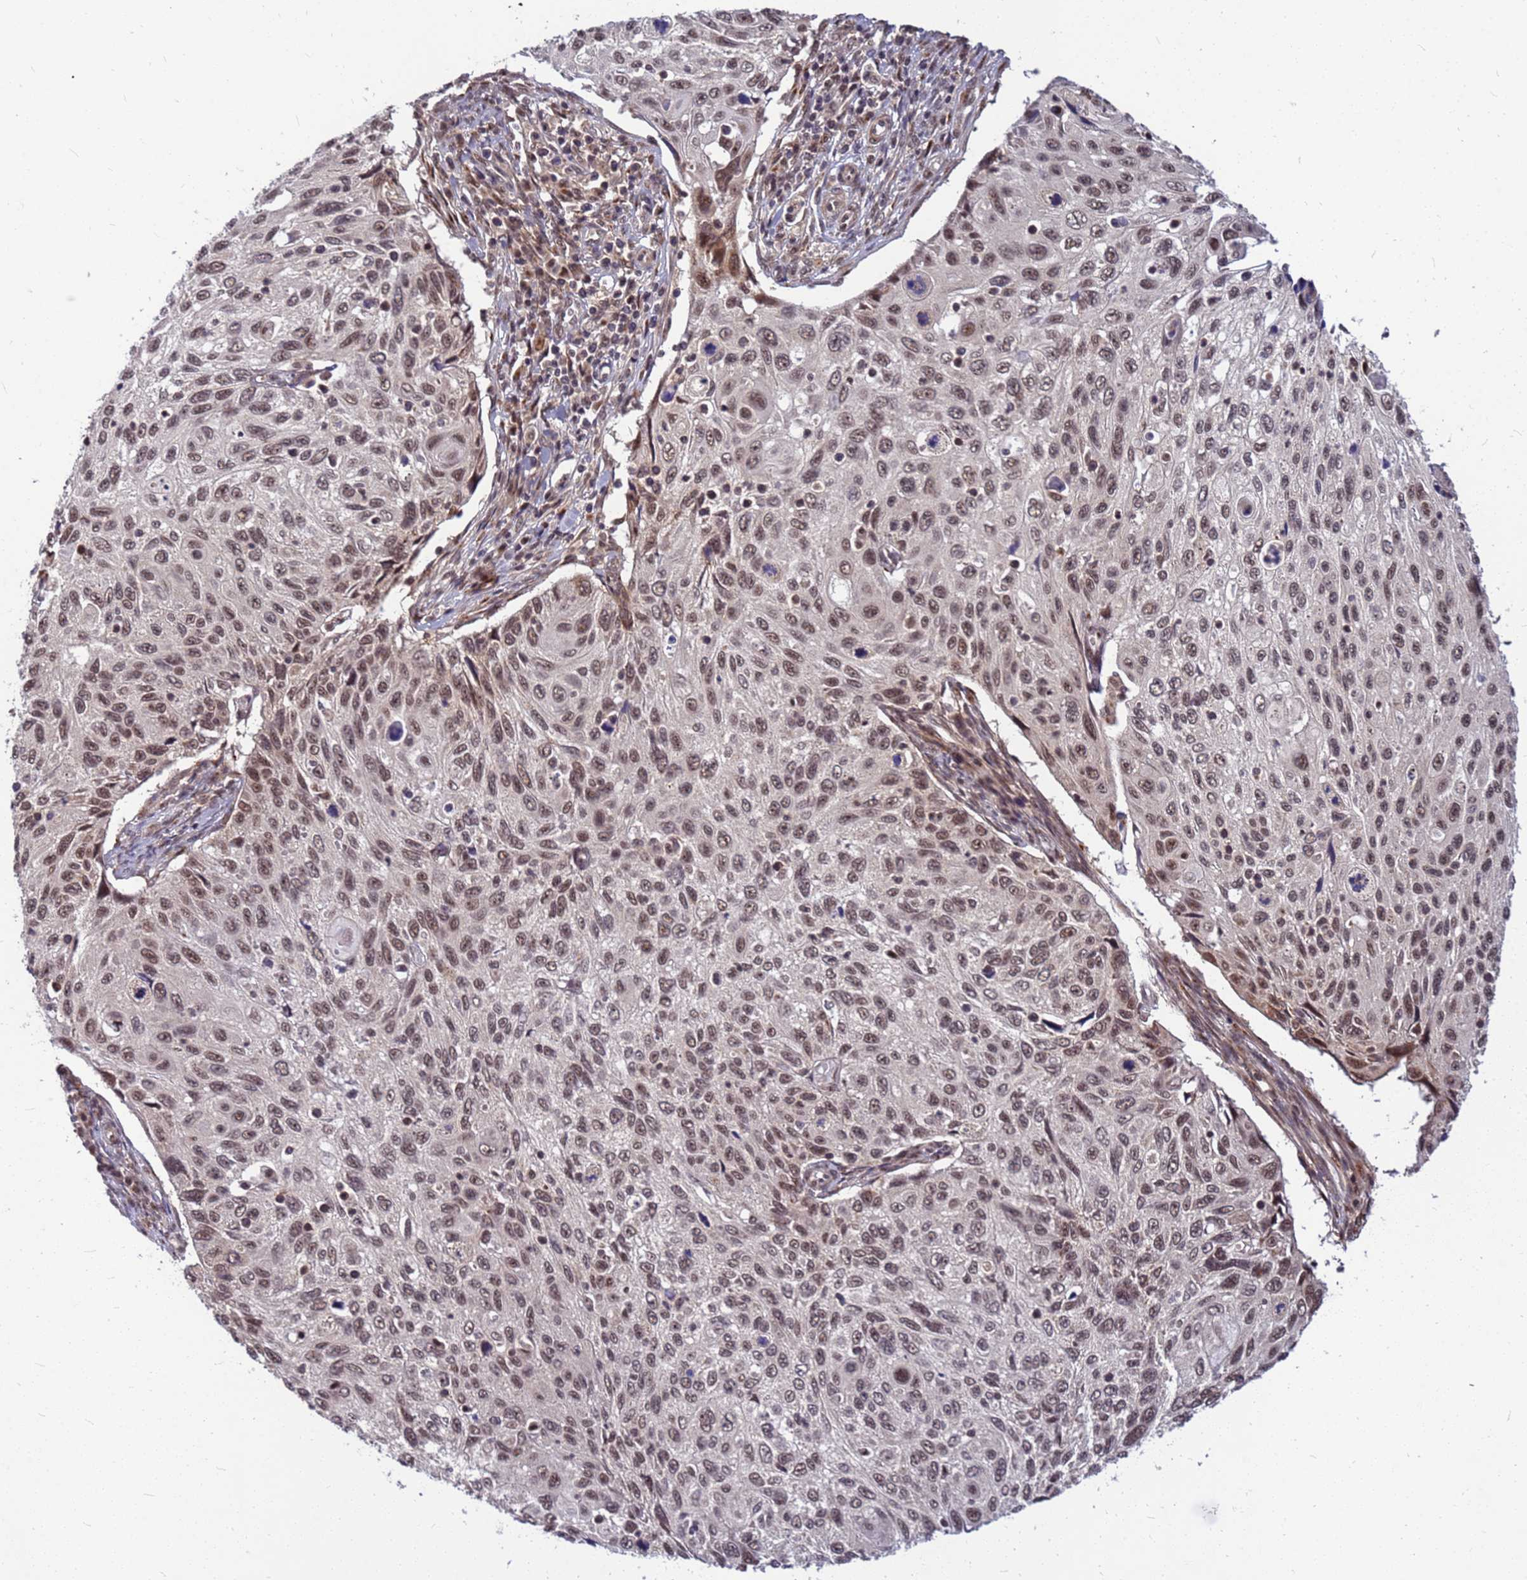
{"staining": {"intensity": "moderate", "quantity": ">75%", "location": "nuclear"}, "tissue": "cervical cancer", "cell_type": "Tumor cells", "image_type": "cancer", "snomed": [{"axis": "morphology", "description": "Squamous cell carcinoma, NOS"}, {"axis": "topography", "description": "Cervix"}], "caption": "High-power microscopy captured an immunohistochemistry image of squamous cell carcinoma (cervical), revealing moderate nuclear expression in approximately >75% of tumor cells. The protein of interest is stained brown, and the nuclei are stained in blue (DAB (3,3'-diaminobenzidine) IHC with brightfield microscopy, high magnification).", "gene": "NCBP2", "patient": {"sex": "female", "age": 70}}